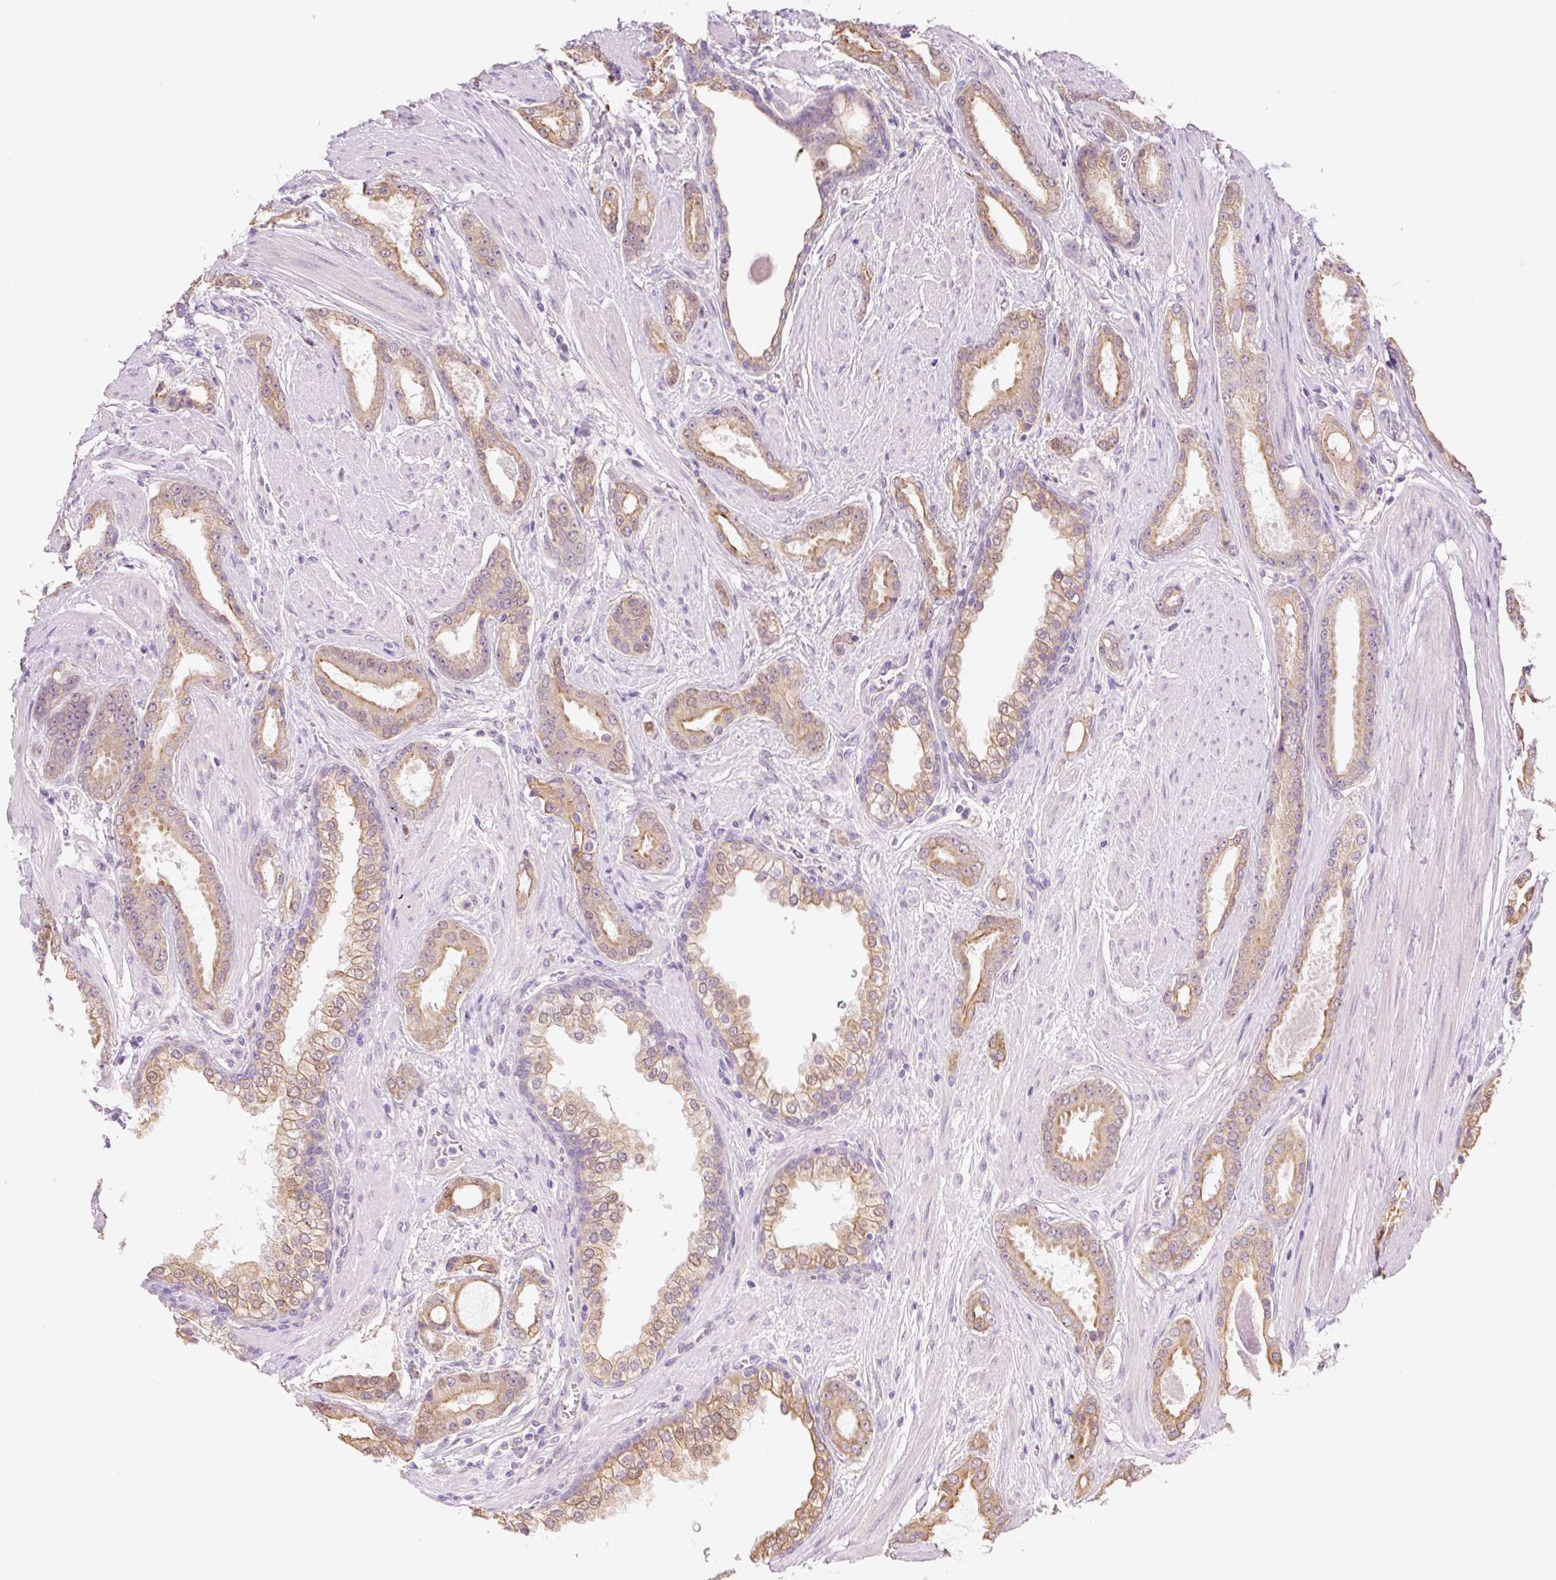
{"staining": {"intensity": "moderate", "quantity": ">75%", "location": "cytoplasmic/membranous,nuclear"}, "tissue": "prostate cancer", "cell_type": "Tumor cells", "image_type": "cancer", "snomed": [{"axis": "morphology", "description": "Adenocarcinoma, Low grade"}, {"axis": "topography", "description": "Prostate"}], "caption": "A micrograph of prostate cancer stained for a protein exhibits moderate cytoplasmic/membranous and nuclear brown staining in tumor cells.", "gene": "NLRP5", "patient": {"sex": "male", "age": 42}}